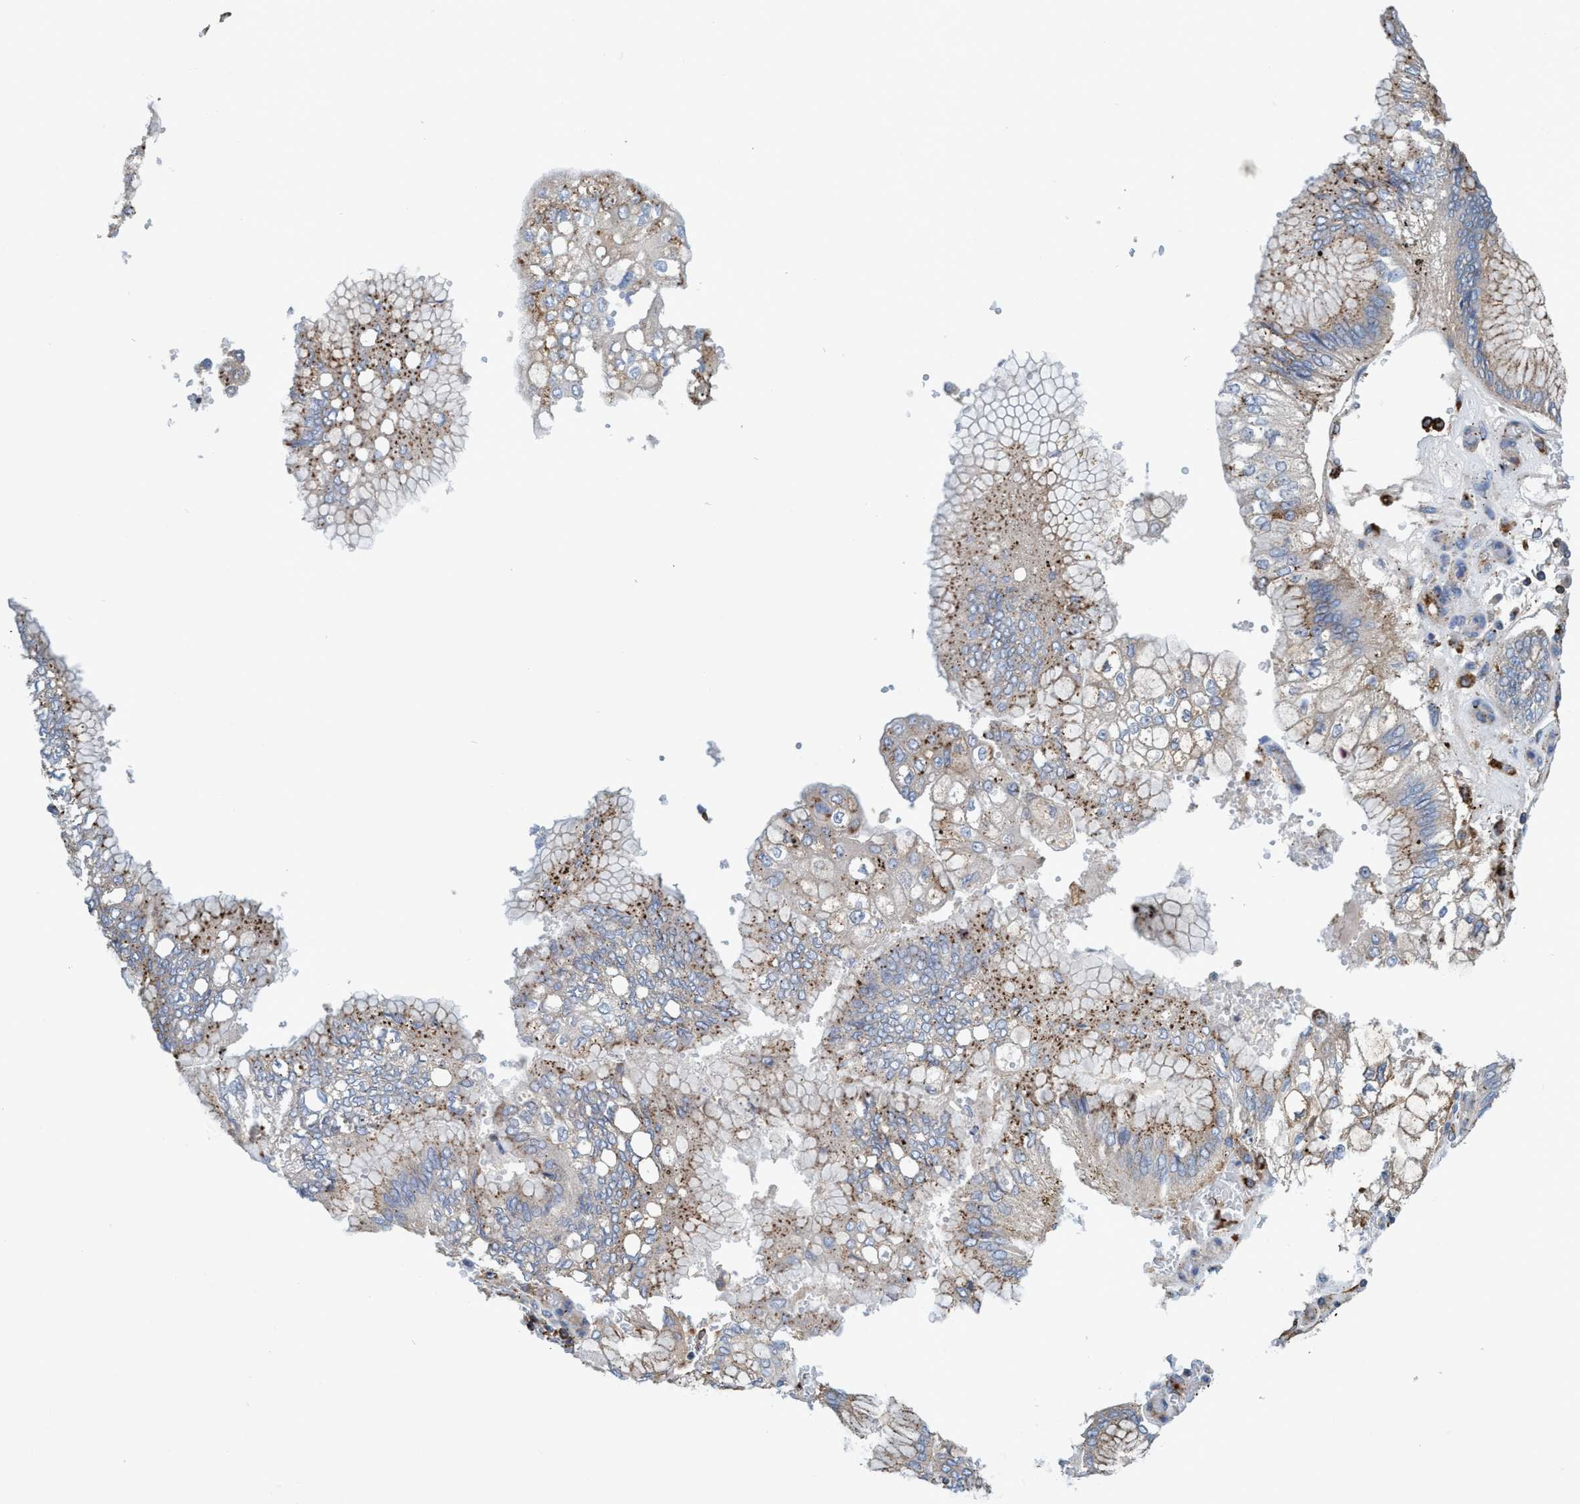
{"staining": {"intensity": "moderate", "quantity": ">75%", "location": "cytoplasmic/membranous"}, "tissue": "stomach cancer", "cell_type": "Tumor cells", "image_type": "cancer", "snomed": [{"axis": "morphology", "description": "Adenocarcinoma, NOS"}, {"axis": "topography", "description": "Stomach"}], "caption": "Human stomach adenocarcinoma stained for a protein (brown) demonstrates moderate cytoplasmic/membranous positive positivity in approximately >75% of tumor cells.", "gene": "TRIM65", "patient": {"sex": "male", "age": 76}}